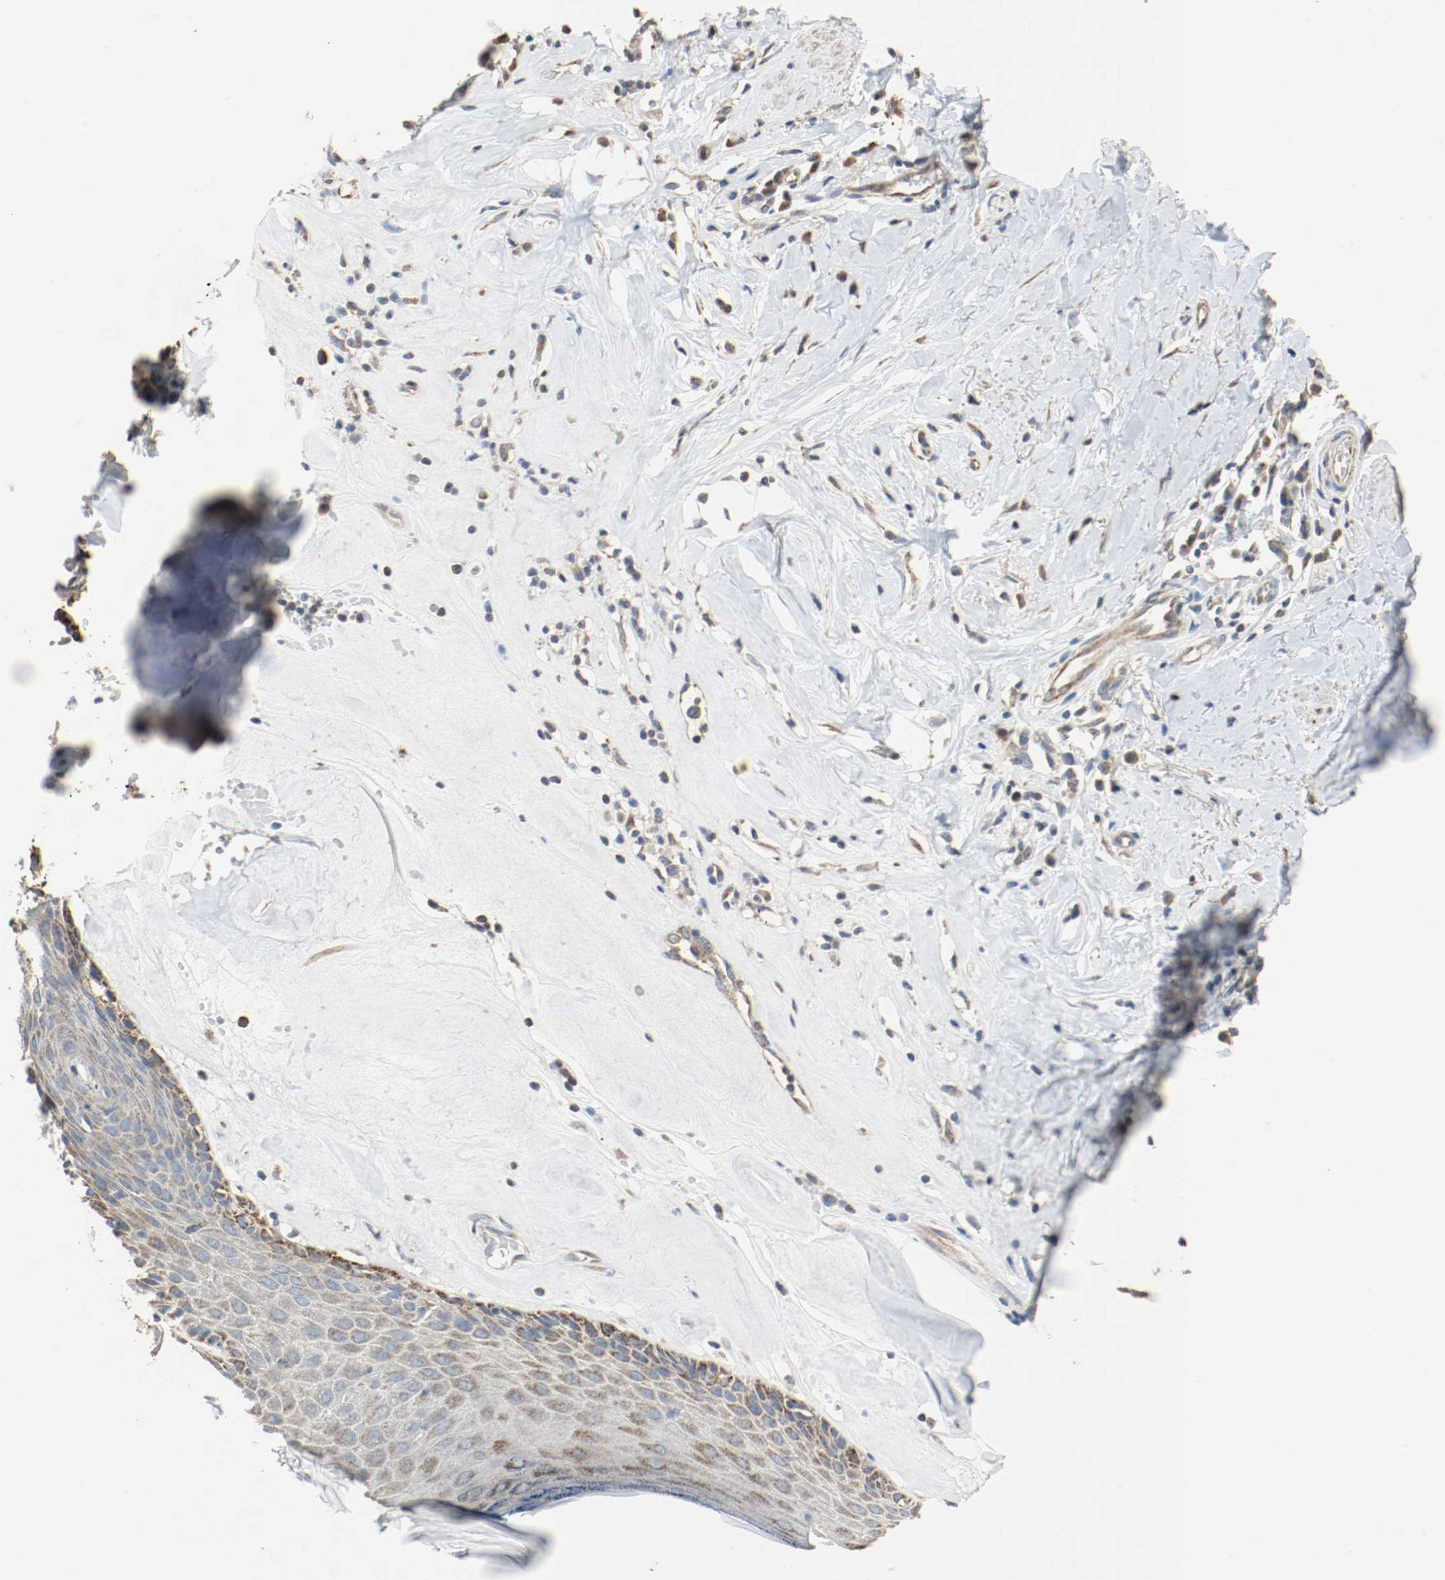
{"staining": {"intensity": "strong", "quantity": ">75%", "location": "cytoplasmic/membranous"}, "tissue": "skin", "cell_type": "Epidermal cells", "image_type": "normal", "snomed": [{"axis": "morphology", "description": "Normal tissue, NOS"}, {"axis": "morphology", "description": "Inflammation, NOS"}, {"axis": "topography", "description": "Vulva"}], "caption": "Normal skin was stained to show a protein in brown. There is high levels of strong cytoplasmic/membranous staining in approximately >75% of epidermal cells.", "gene": "ALDH4A1", "patient": {"sex": "female", "age": 84}}